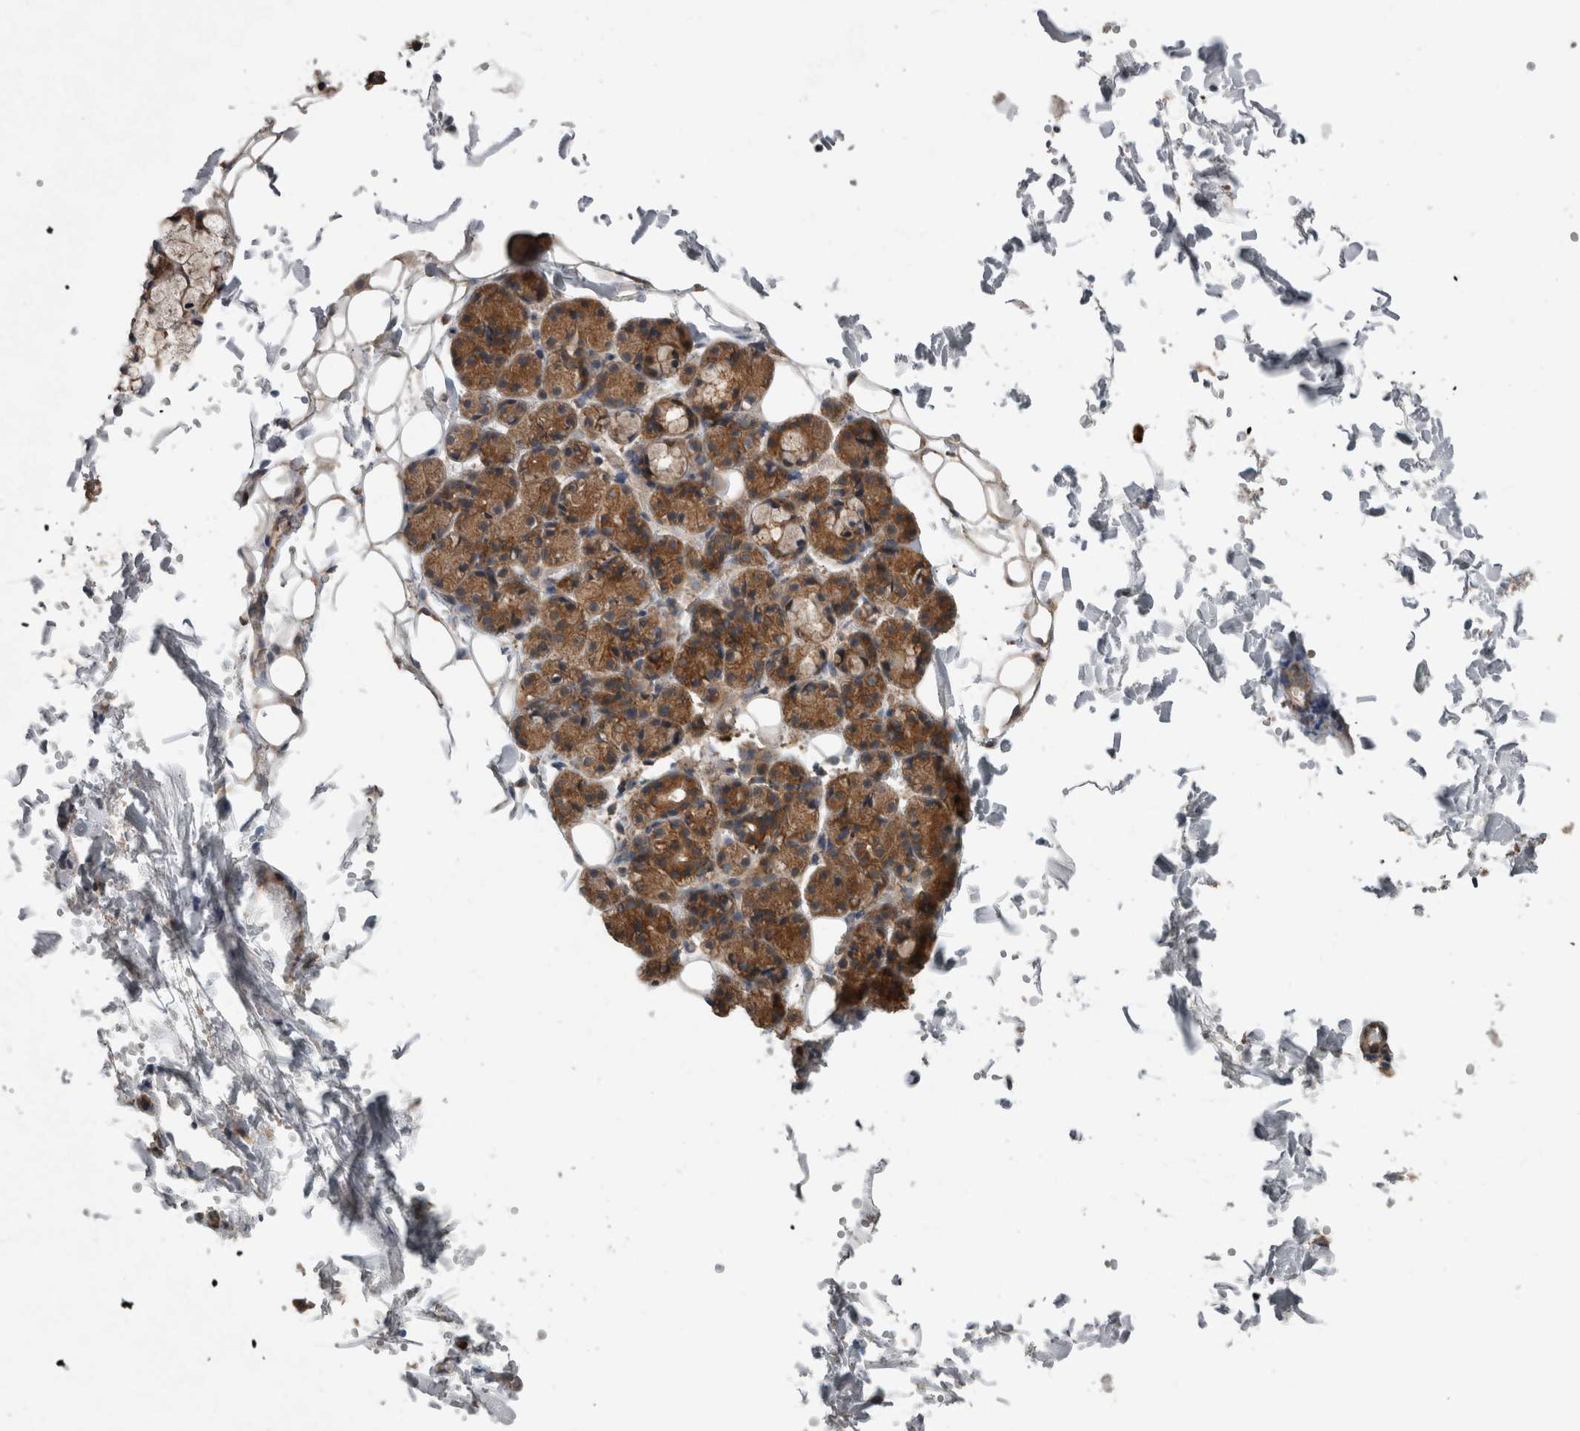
{"staining": {"intensity": "moderate", "quantity": ">75%", "location": "cytoplasmic/membranous"}, "tissue": "salivary gland", "cell_type": "Glandular cells", "image_type": "normal", "snomed": [{"axis": "morphology", "description": "Normal tissue, NOS"}, {"axis": "topography", "description": "Salivary gland"}], "caption": "Salivary gland stained with DAB (3,3'-diaminobenzidine) immunohistochemistry (IHC) displays medium levels of moderate cytoplasmic/membranous expression in approximately >75% of glandular cells.", "gene": "RIOK3", "patient": {"sex": "male", "age": 63}}